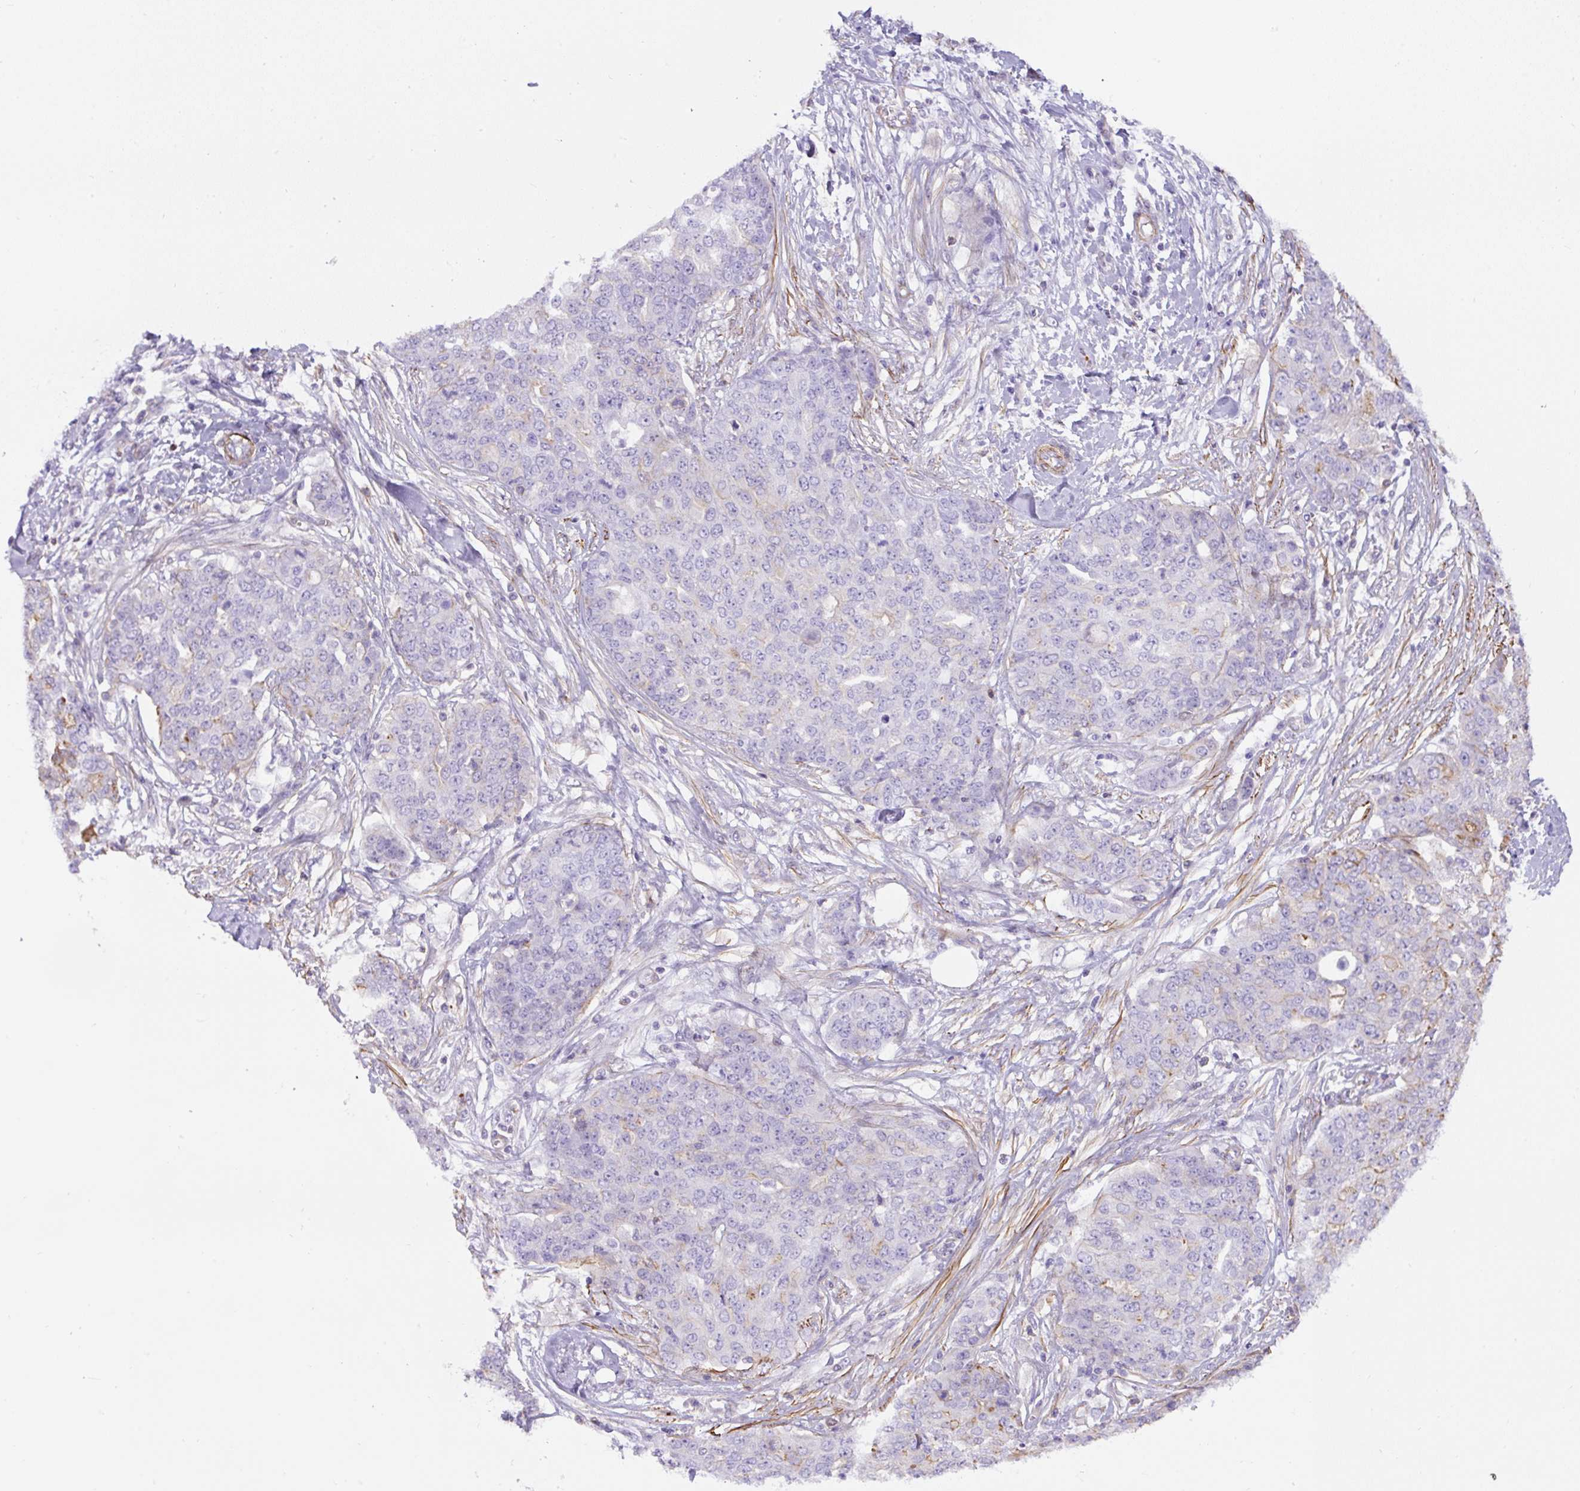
{"staining": {"intensity": "negative", "quantity": "none", "location": "none"}, "tissue": "ovarian cancer", "cell_type": "Tumor cells", "image_type": "cancer", "snomed": [{"axis": "morphology", "description": "Cystadenocarcinoma, serous, NOS"}, {"axis": "topography", "description": "Soft tissue"}, {"axis": "topography", "description": "Ovary"}], "caption": "DAB (3,3'-diaminobenzidine) immunohistochemical staining of human serous cystadenocarcinoma (ovarian) shows no significant staining in tumor cells.", "gene": "B3GALT5", "patient": {"sex": "female", "age": 57}}